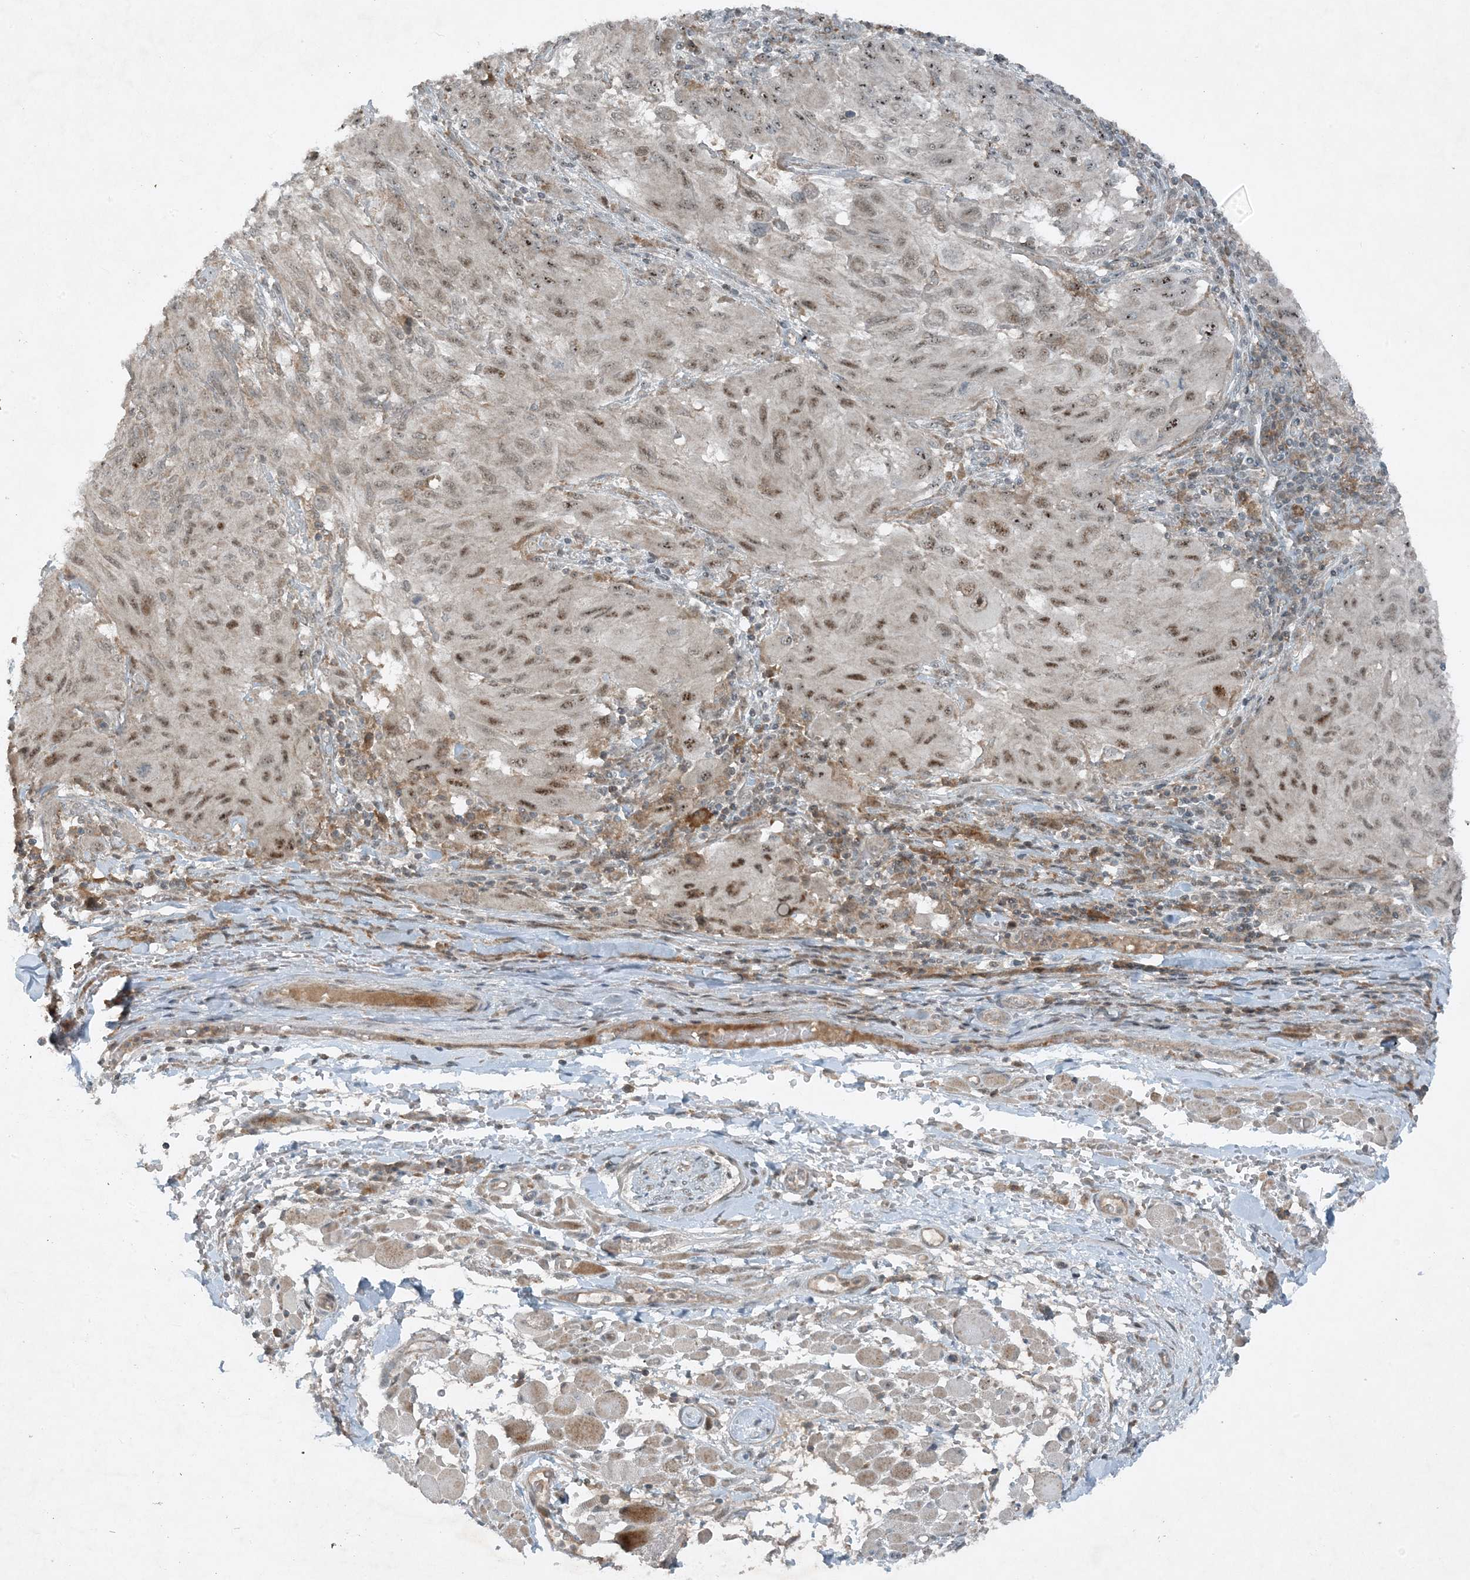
{"staining": {"intensity": "moderate", "quantity": ">75%", "location": "nuclear"}, "tissue": "melanoma", "cell_type": "Tumor cells", "image_type": "cancer", "snomed": [{"axis": "morphology", "description": "Malignant melanoma, NOS"}, {"axis": "topography", "description": "Skin"}], "caption": "Malignant melanoma was stained to show a protein in brown. There is medium levels of moderate nuclear positivity in approximately >75% of tumor cells.", "gene": "MITD1", "patient": {"sex": "female", "age": 91}}